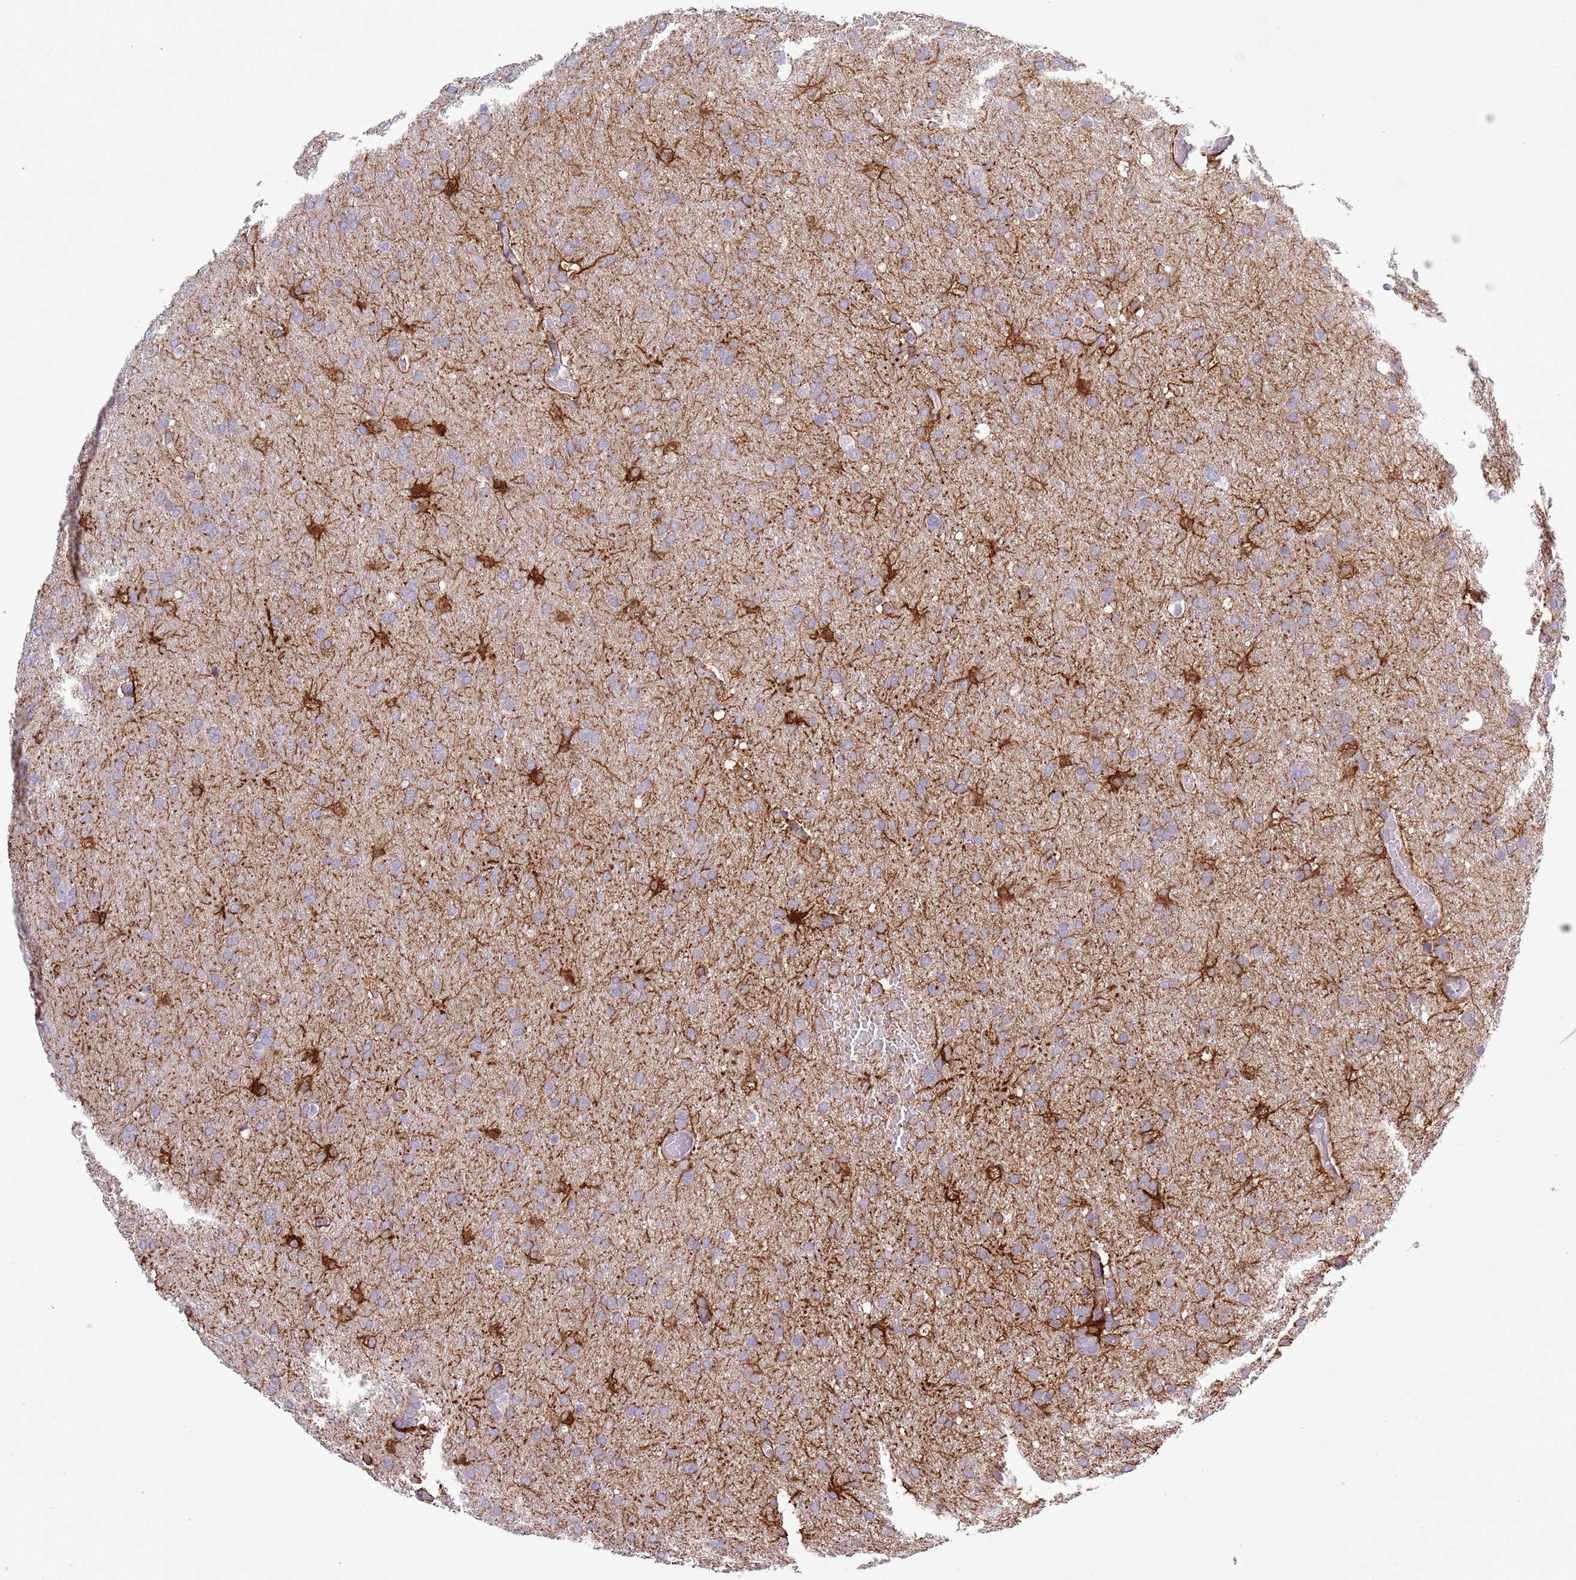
{"staining": {"intensity": "negative", "quantity": "none", "location": "none"}, "tissue": "glioma", "cell_type": "Tumor cells", "image_type": "cancer", "snomed": [{"axis": "morphology", "description": "Glioma, malignant, High grade"}, {"axis": "topography", "description": "Cerebral cortex"}], "caption": "A histopathology image of glioma stained for a protein displays no brown staining in tumor cells. (DAB (3,3'-diaminobenzidine) immunohistochemistry with hematoxylin counter stain).", "gene": "ACSBG1", "patient": {"sex": "female", "age": 36}}